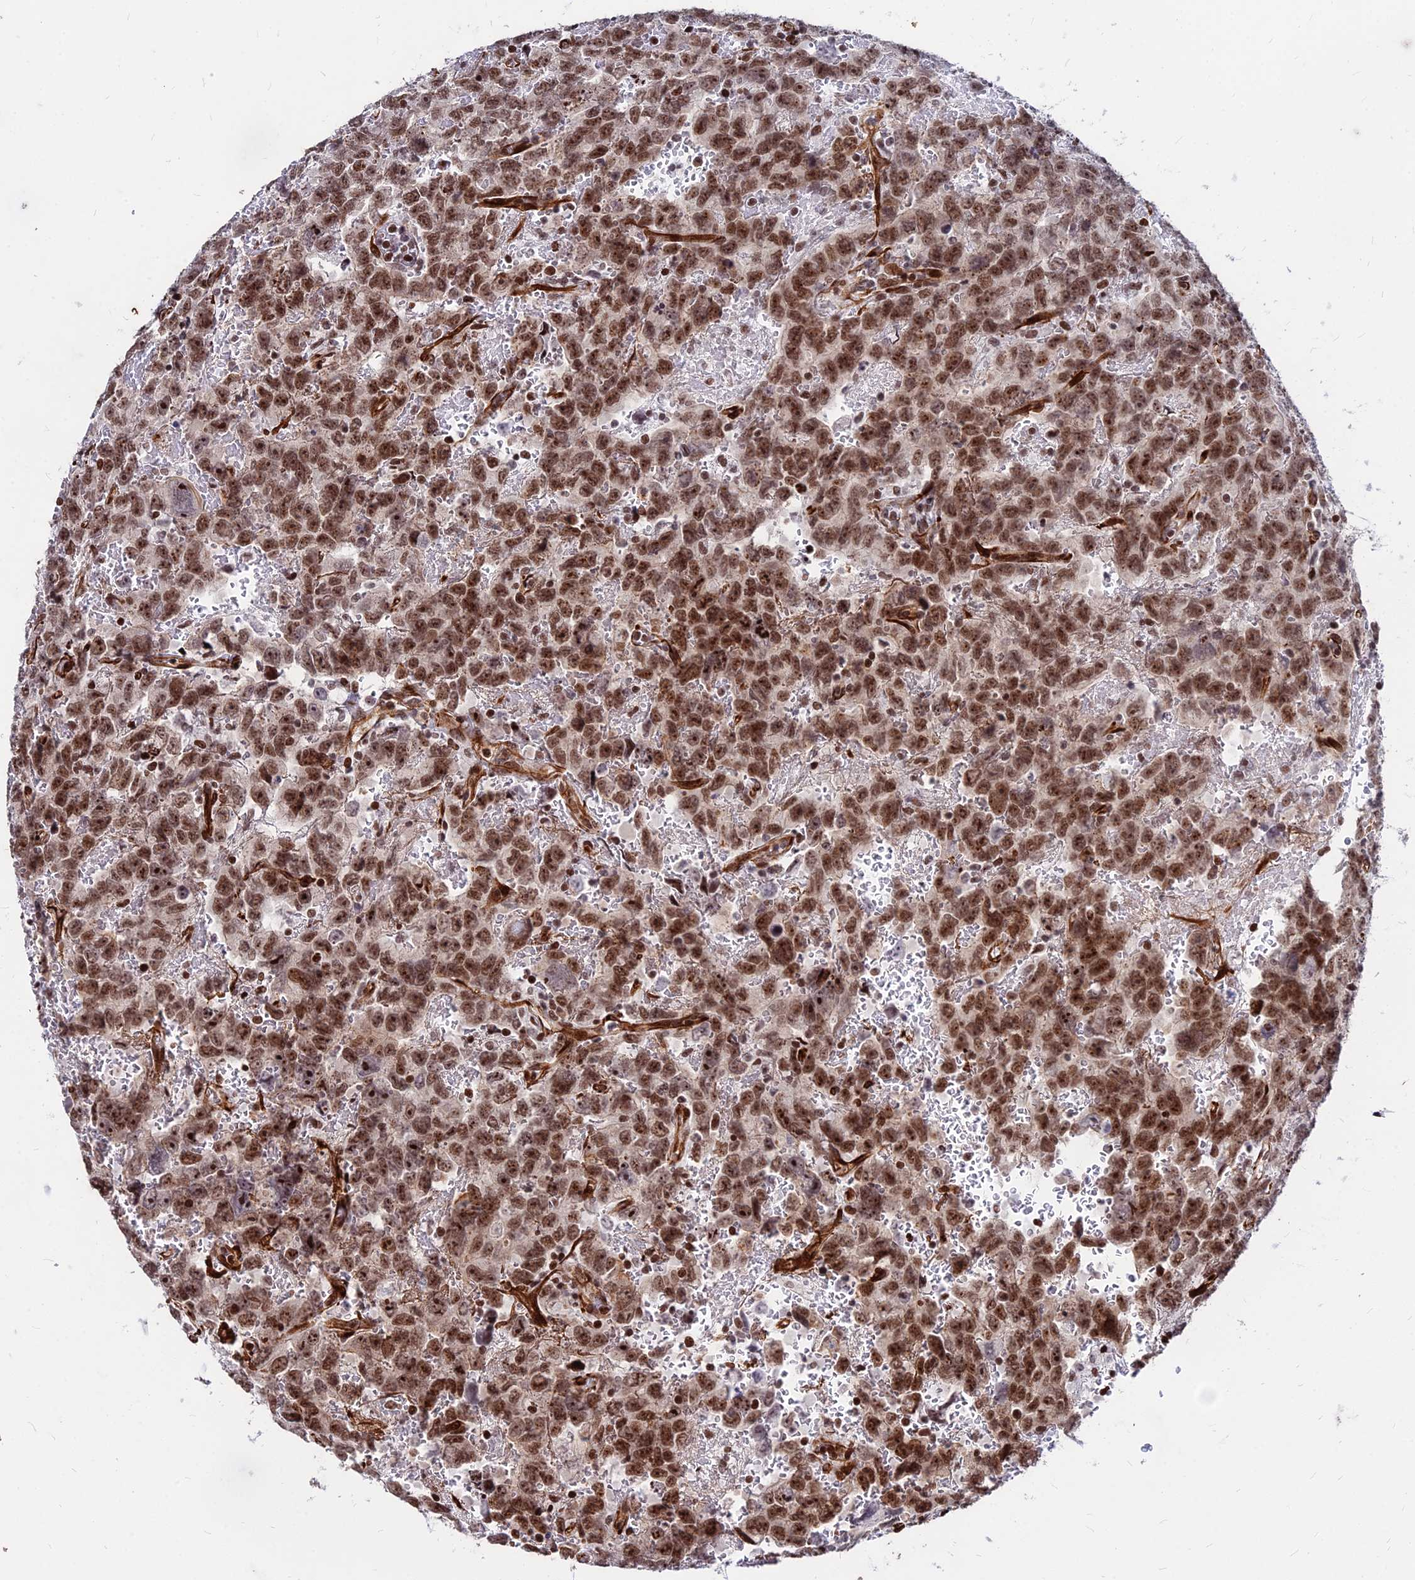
{"staining": {"intensity": "strong", "quantity": ">75%", "location": "nuclear"}, "tissue": "testis cancer", "cell_type": "Tumor cells", "image_type": "cancer", "snomed": [{"axis": "morphology", "description": "Carcinoma, Embryonal, NOS"}, {"axis": "topography", "description": "Testis"}], "caption": "Immunohistochemical staining of testis cancer (embryonal carcinoma) shows strong nuclear protein expression in approximately >75% of tumor cells. (DAB (3,3'-diaminobenzidine) = brown stain, brightfield microscopy at high magnification).", "gene": "NYAP2", "patient": {"sex": "male", "age": 45}}